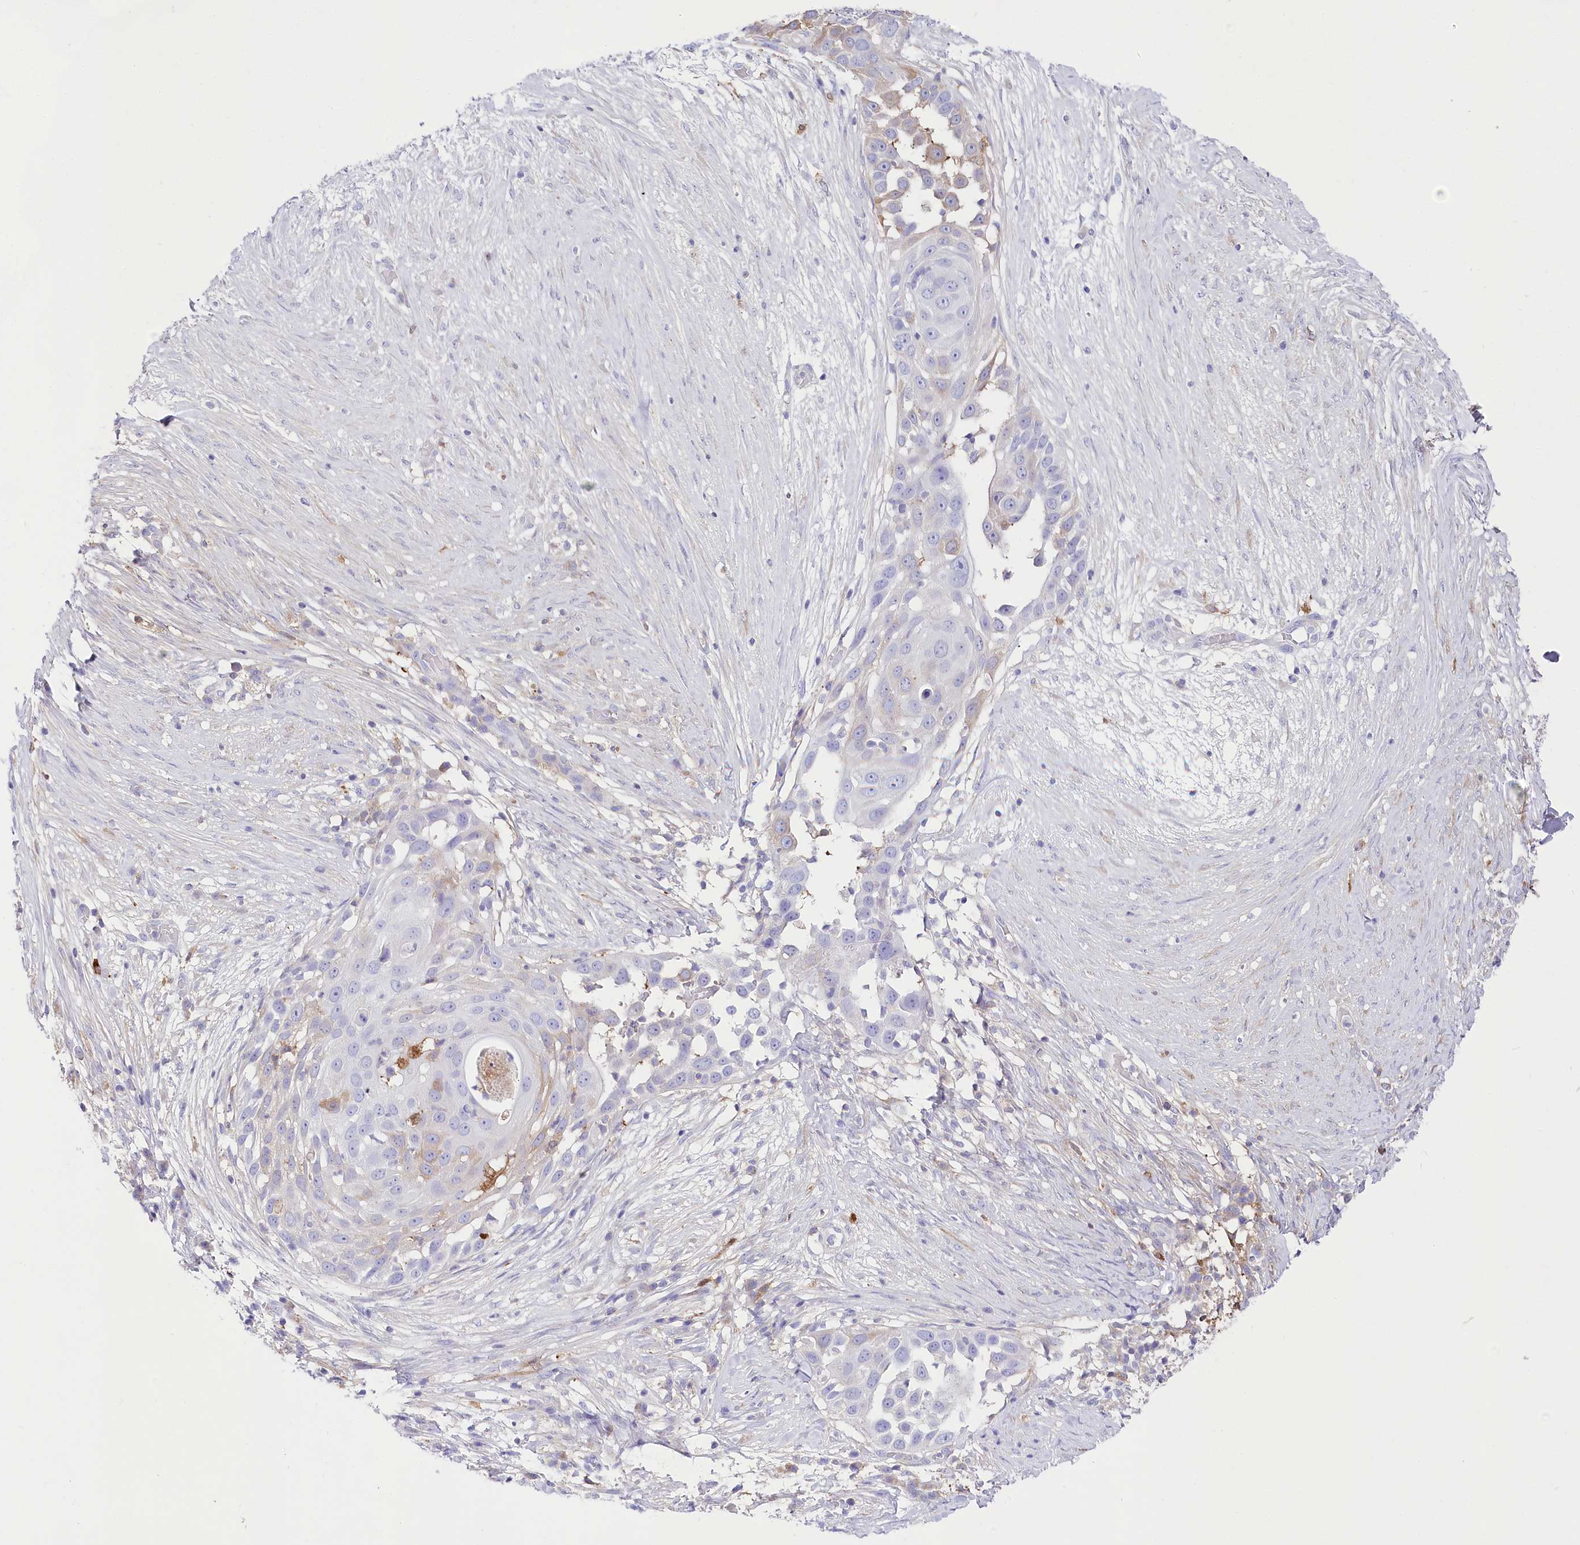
{"staining": {"intensity": "negative", "quantity": "none", "location": "none"}, "tissue": "skin cancer", "cell_type": "Tumor cells", "image_type": "cancer", "snomed": [{"axis": "morphology", "description": "Squamous cell carcinoma, NOS"}, {"axis": "topography", "description": "Skin"}], "caption": "Immunohistochemistry of skin squamous cell carcinoma displays no positivity in tumor cells.", "gene": "DNAJC19", "patient": {"sex": "female", "age": 44}}